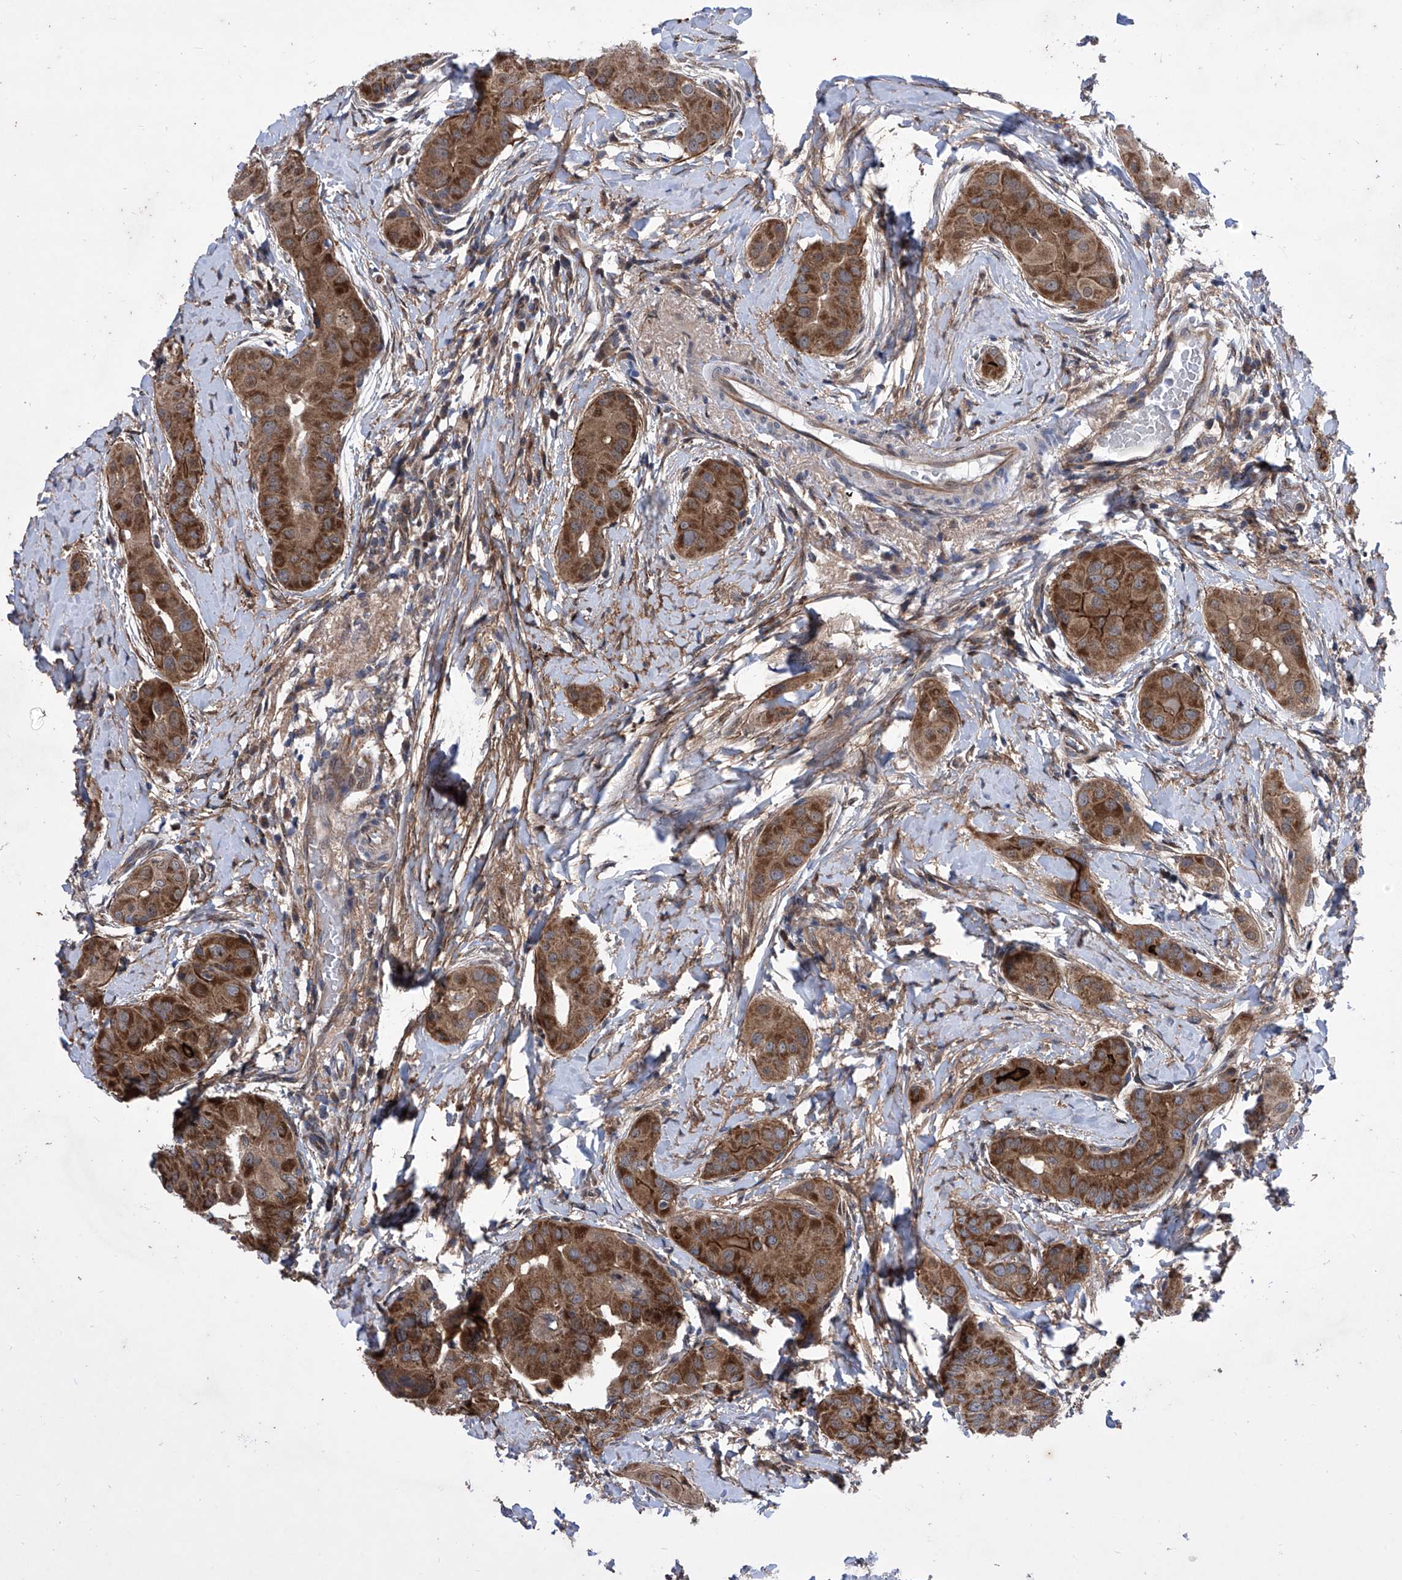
{"staining": {"intensity": "strong", "quantity": ">75%", "location": "cytoplasmic/membranous"}, "tissue": "thyroid cancer", "cell_type": "Tumor cells", "image_type": "cancer", "snomed": [{"axis": "morphology", "description": "Papillary adenocarcinoma, NOS"}, {"axis": "topography", "description": "Thyroid gland"}], "caption": "IHC of thyroid cancer shows high levels of strong cytoplasmic/membranous staining in about >75% of tumor cells.", "gene": "KTI12", "patient": {"sex": "male", "age": 33}}